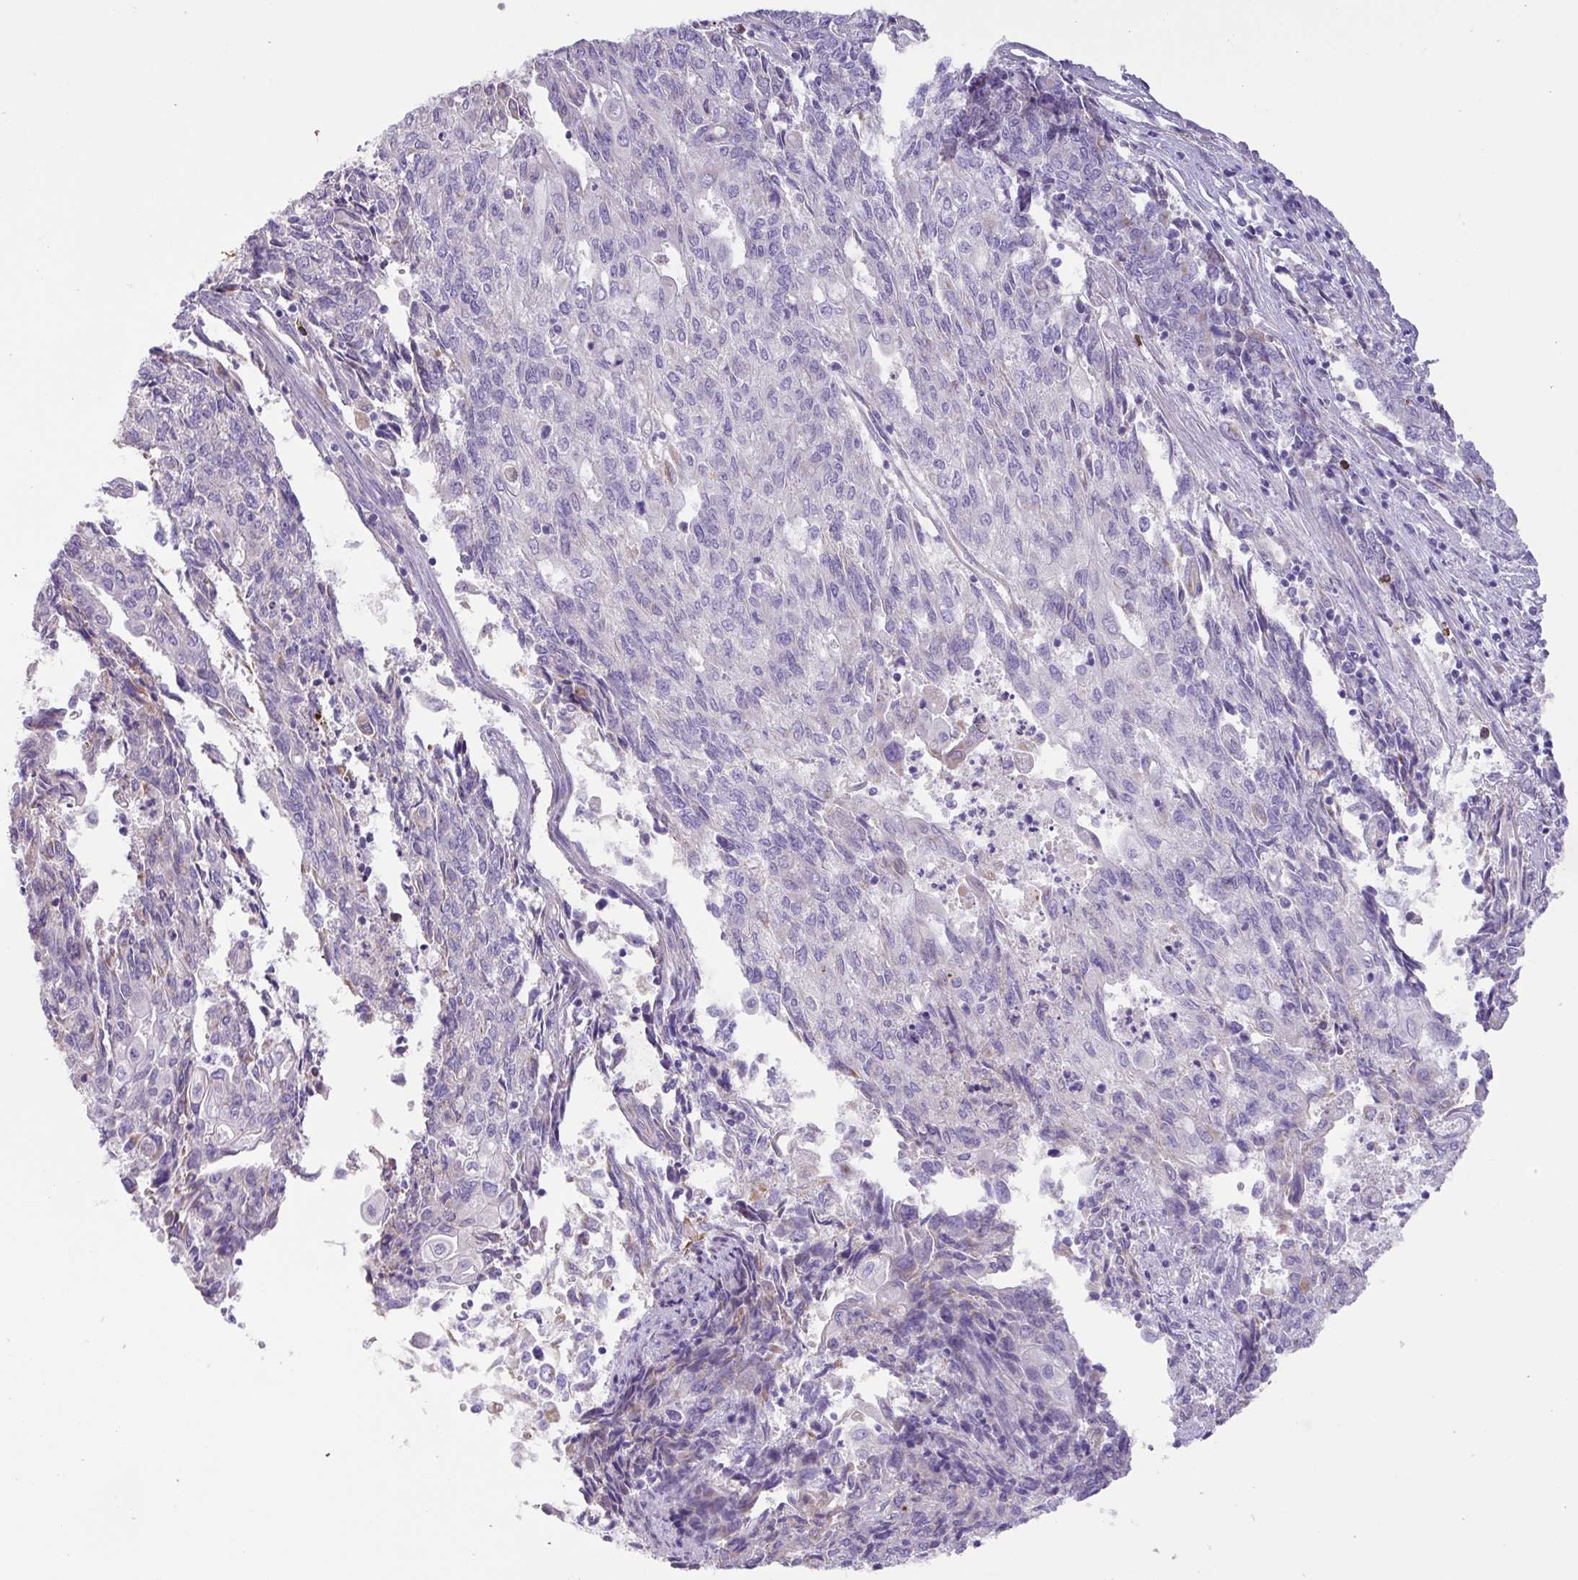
{"staining": {"intensity": "negative", "quantity": "none", "location": "none"}, "tissue": "endometrial cancer", "cell_type": "Tumor cells", "image_type": "cancer", "snomed": [{"axis": "morphology", "description": "Adenocarcinoma, NOS"}, {"axis": "topography", "description": "Endometrium"}], "caption": "DAB (3,3'-diaminobenzidine) immunohistochemical staining of human endometrial cancer (adenocarcinoma) exhibits no significant positivity in tumor cells. (DAB IHC with hematoxylin counter stain).", "gene": "MRM2", "patient": {"sex": "female", "age": 54}}